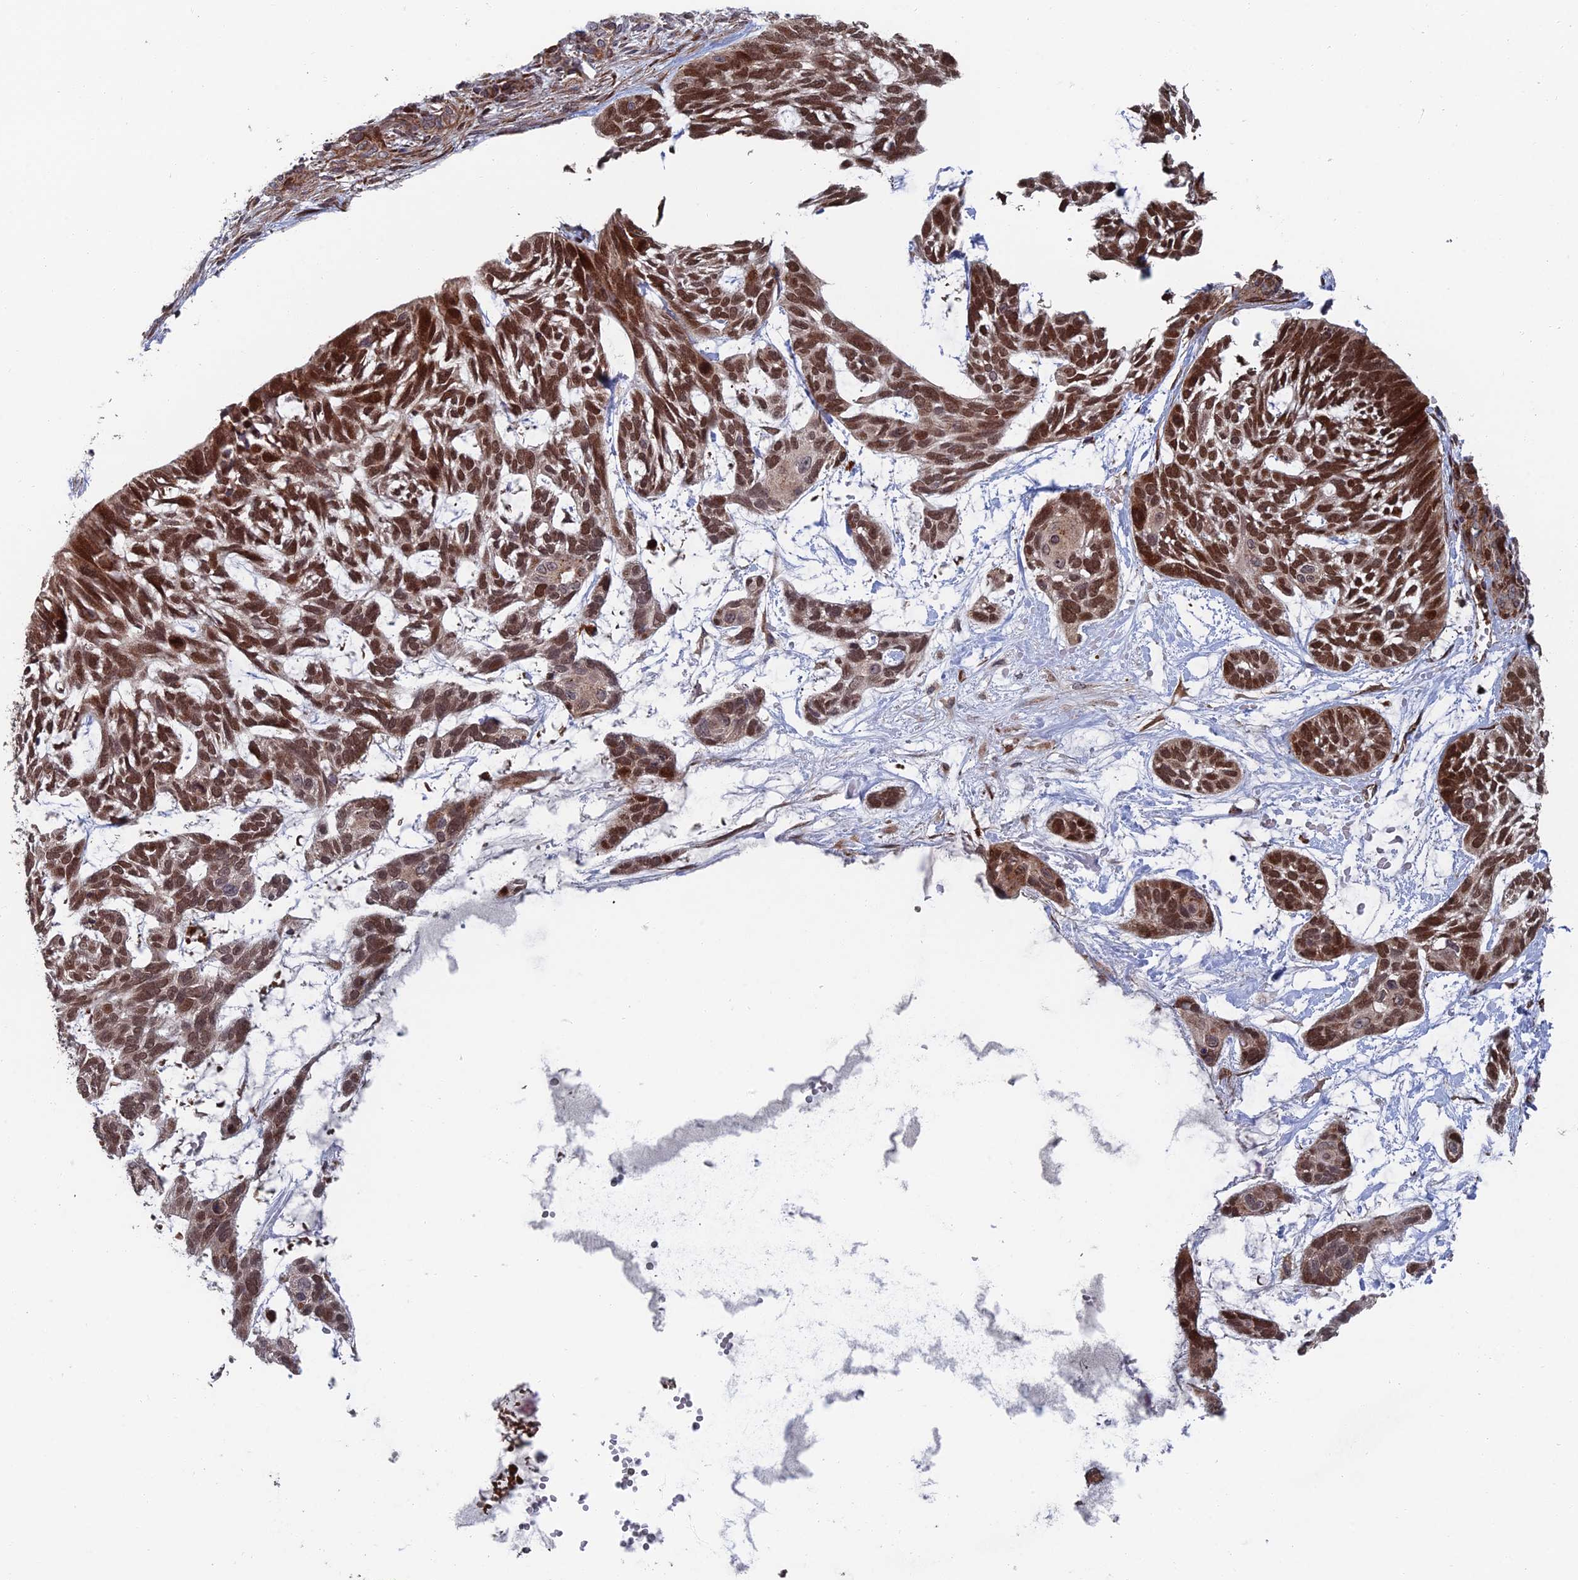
{"staining": {"intensity": "moderate", "quantity": ">75%", "location": "nuclear"}, "tissue": "skin cancer", "cell_type": "Tumor cells", "image_type": "cancer", "snomed": [{"axis": "morphology", "description": "Basal cell carcinoma"}, {"axis": "topography", "description": "Skin"}], "caption": "Immunohistochemical staining of human basal cell carcinoma (skin) exhibits moderate nuclear protein positivity in about >75% of tumor cells.", "gene": "GTF2IRD1", "patient": {"sex": "male", "age": 88}}